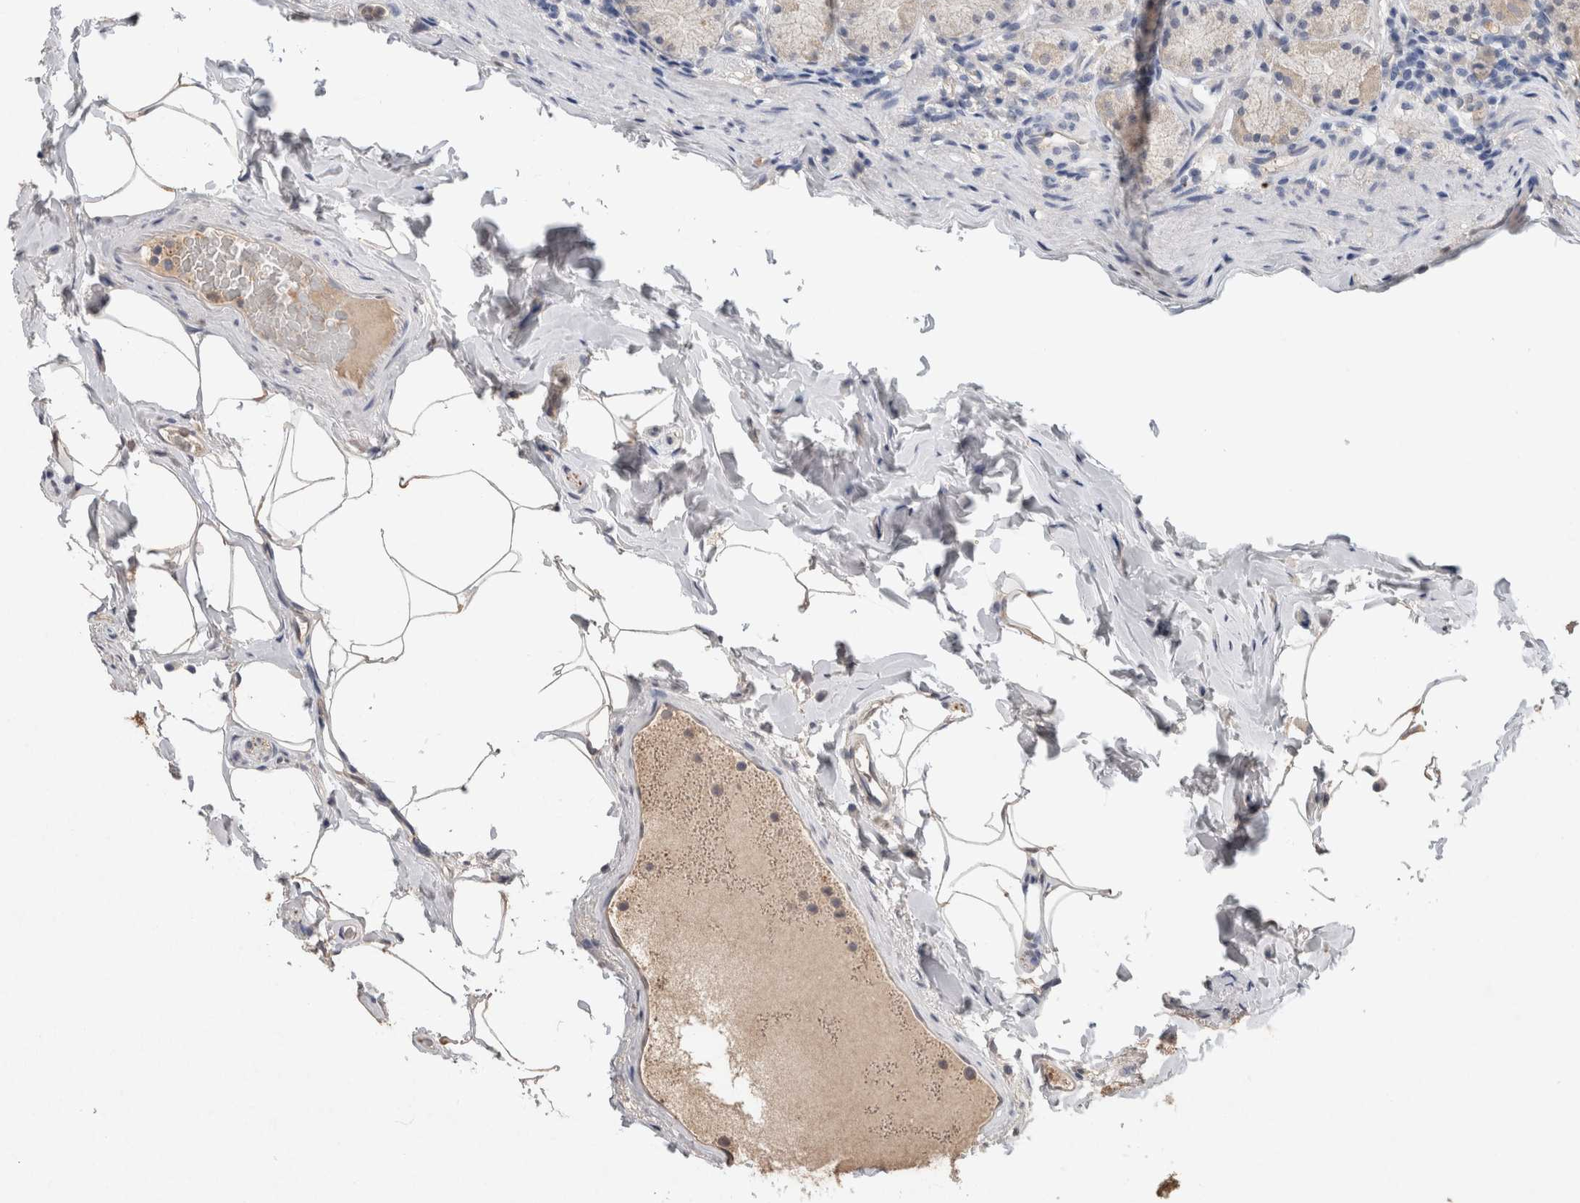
{"staining": {"intensity": "negative", "quantity": "none", "location": "none"}, "tissue": "stomach", "cell_type": "Glandular cells", "image_type": "normal", "snomed": [{"axis": "morphology", "description": "Normal tissue, NOS"}, {"axis": "topography", "description": "Stomach, upper"}], "caption": "Immunohistochemistry (IHC) micrograph of normal stomach: human stomach stained with DAB displays no significant protein positivity in glandular cells. (DAB (3,3'-diaminobenzidine) immunohistochemistry (IHC), high magnification).", "gene": "FABP7", "patient": {"sex": "male", "age": 68}}